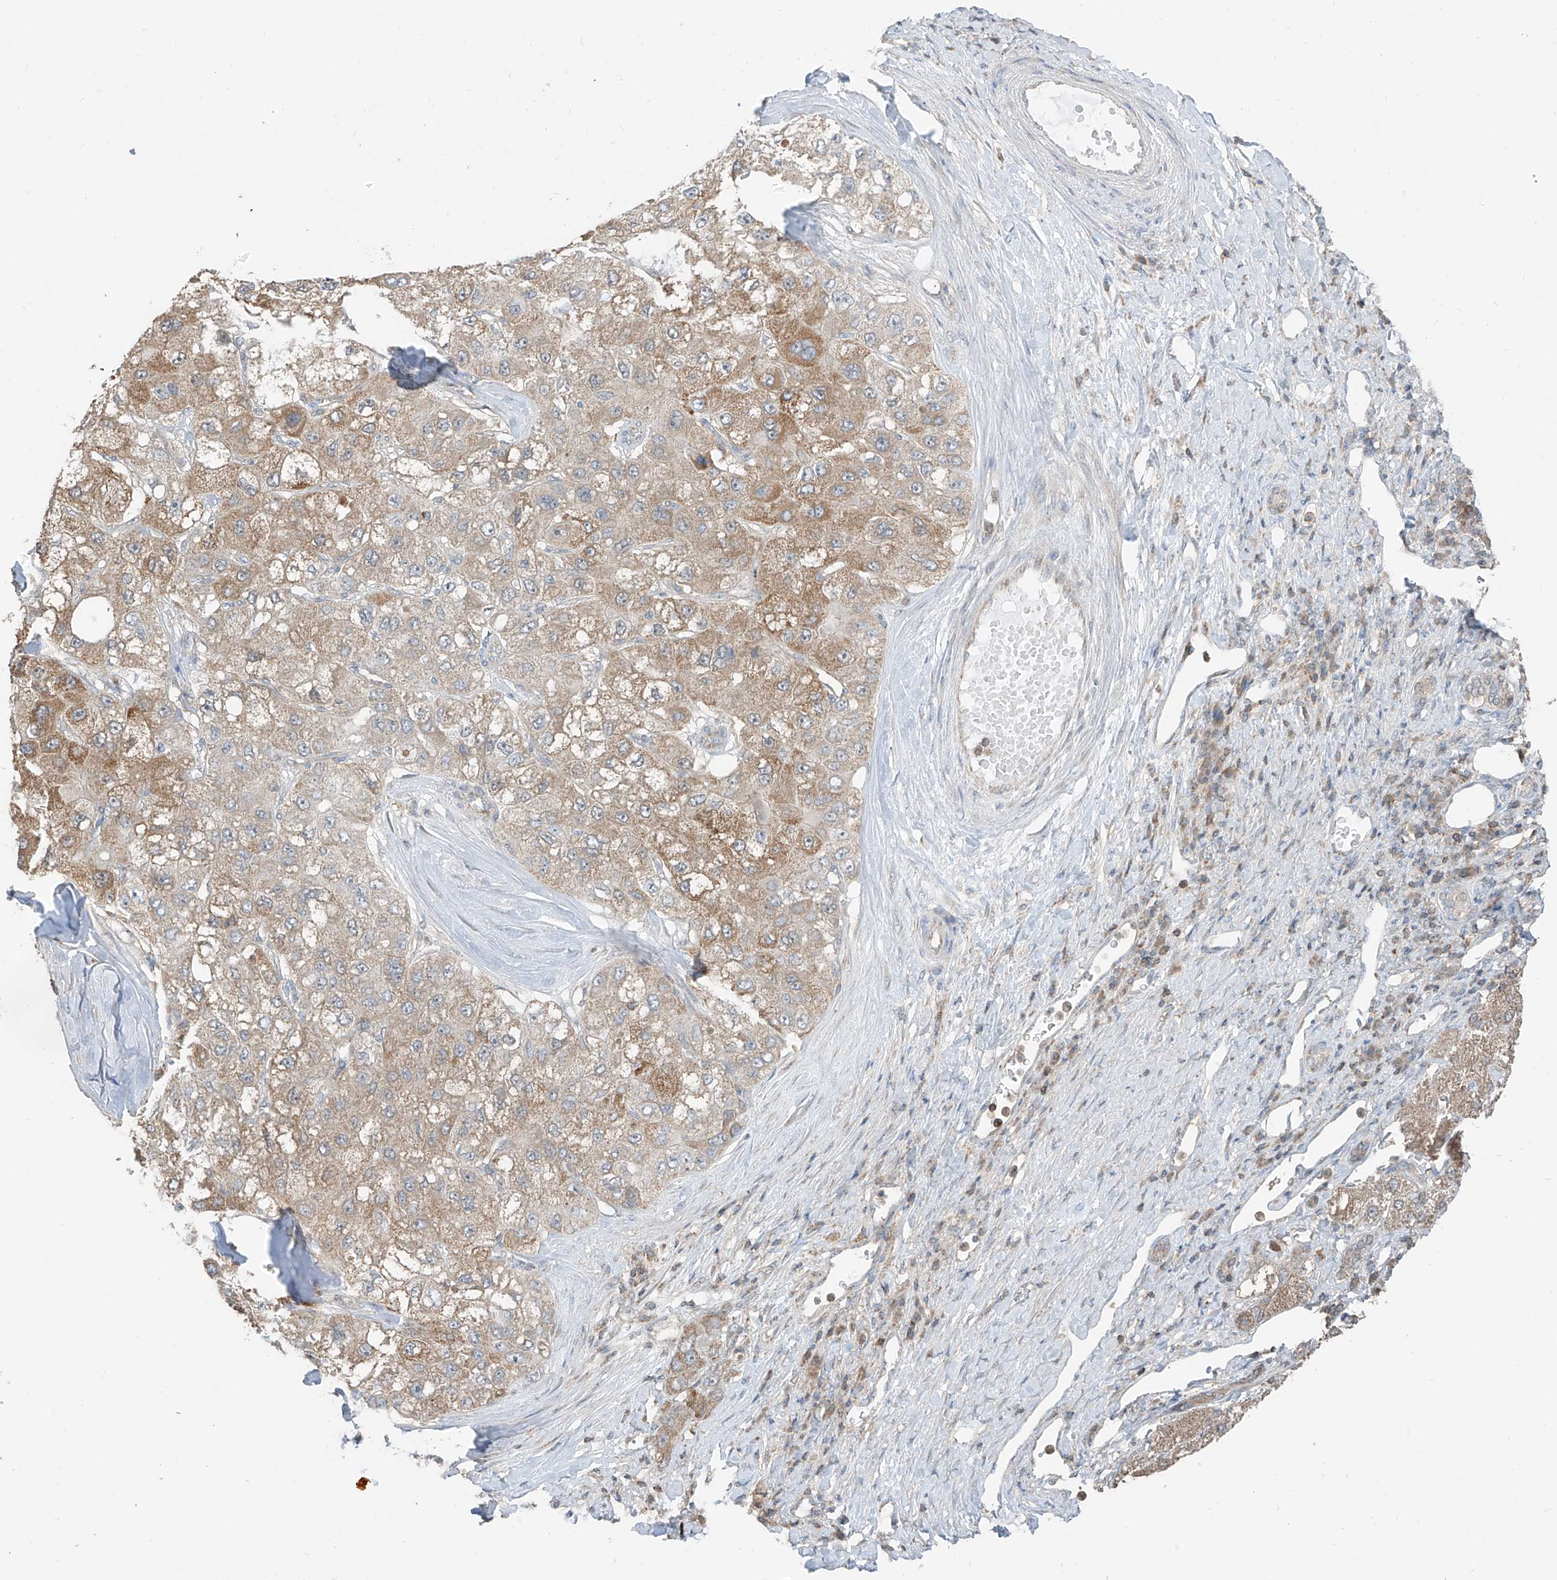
{"staining": {"intensity": "moderate", "quantity": "25%-75%", "location": "cytoplasmic/membranous"}, "tissue": "liver cancer", "cell_type": "Tumor cells", "image_type": "cancer", "snomed": [{"axis": "morphology", "description": "Carcinoma, Hepatocellular, NOS"}, {"axis": "topography", "description": "Liver"}], "caption": "Protein expression analysis of human hepatocellular carcinoma (liver) reveals moderate cytoplasmic/membranous staining in about 25%-75% of tumor cells. Nuclei are stained in blue.", "gene": "ETHE1", "patient": {"sex": "male", "age": 80}}